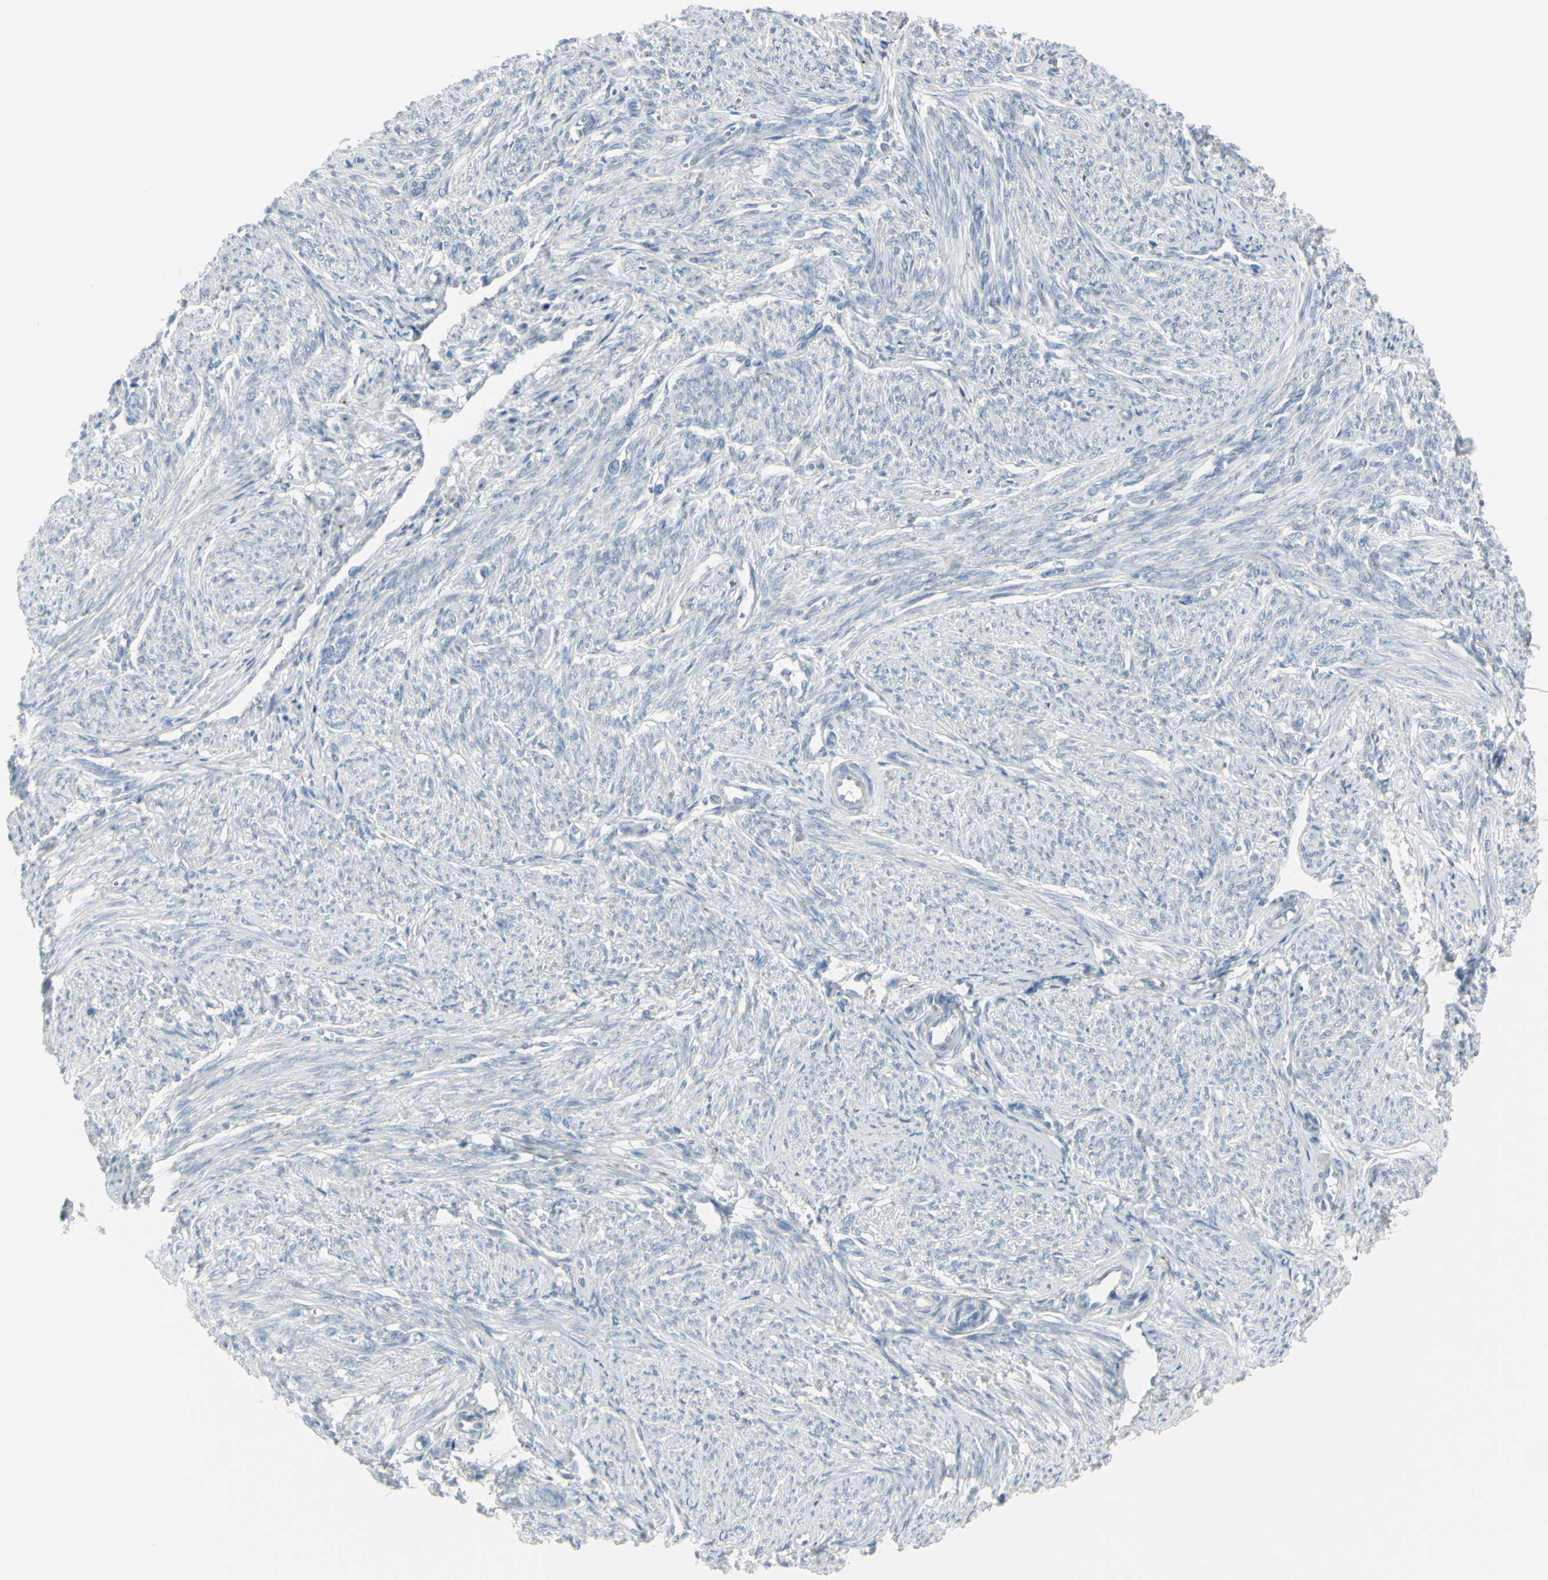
{"staining": {"intensity": "negative", "quantity": "none", "location": "none"}, "tissue": "smooth muscle", "cell_type": "Smooth muscle cells", "image_type": "normal", "snomed": [{"axis": "morphology", "description": "Normal tissue, NOS"}, {"axis": "topography", "description": "Smooth muscle"}], "caption": "The immunohistochemistry histopathology image has no significant expression in smooth muscle cells of smooth muscle.", "gene": "RAB3A", "patient": {"sex": "female", "age": 65}}